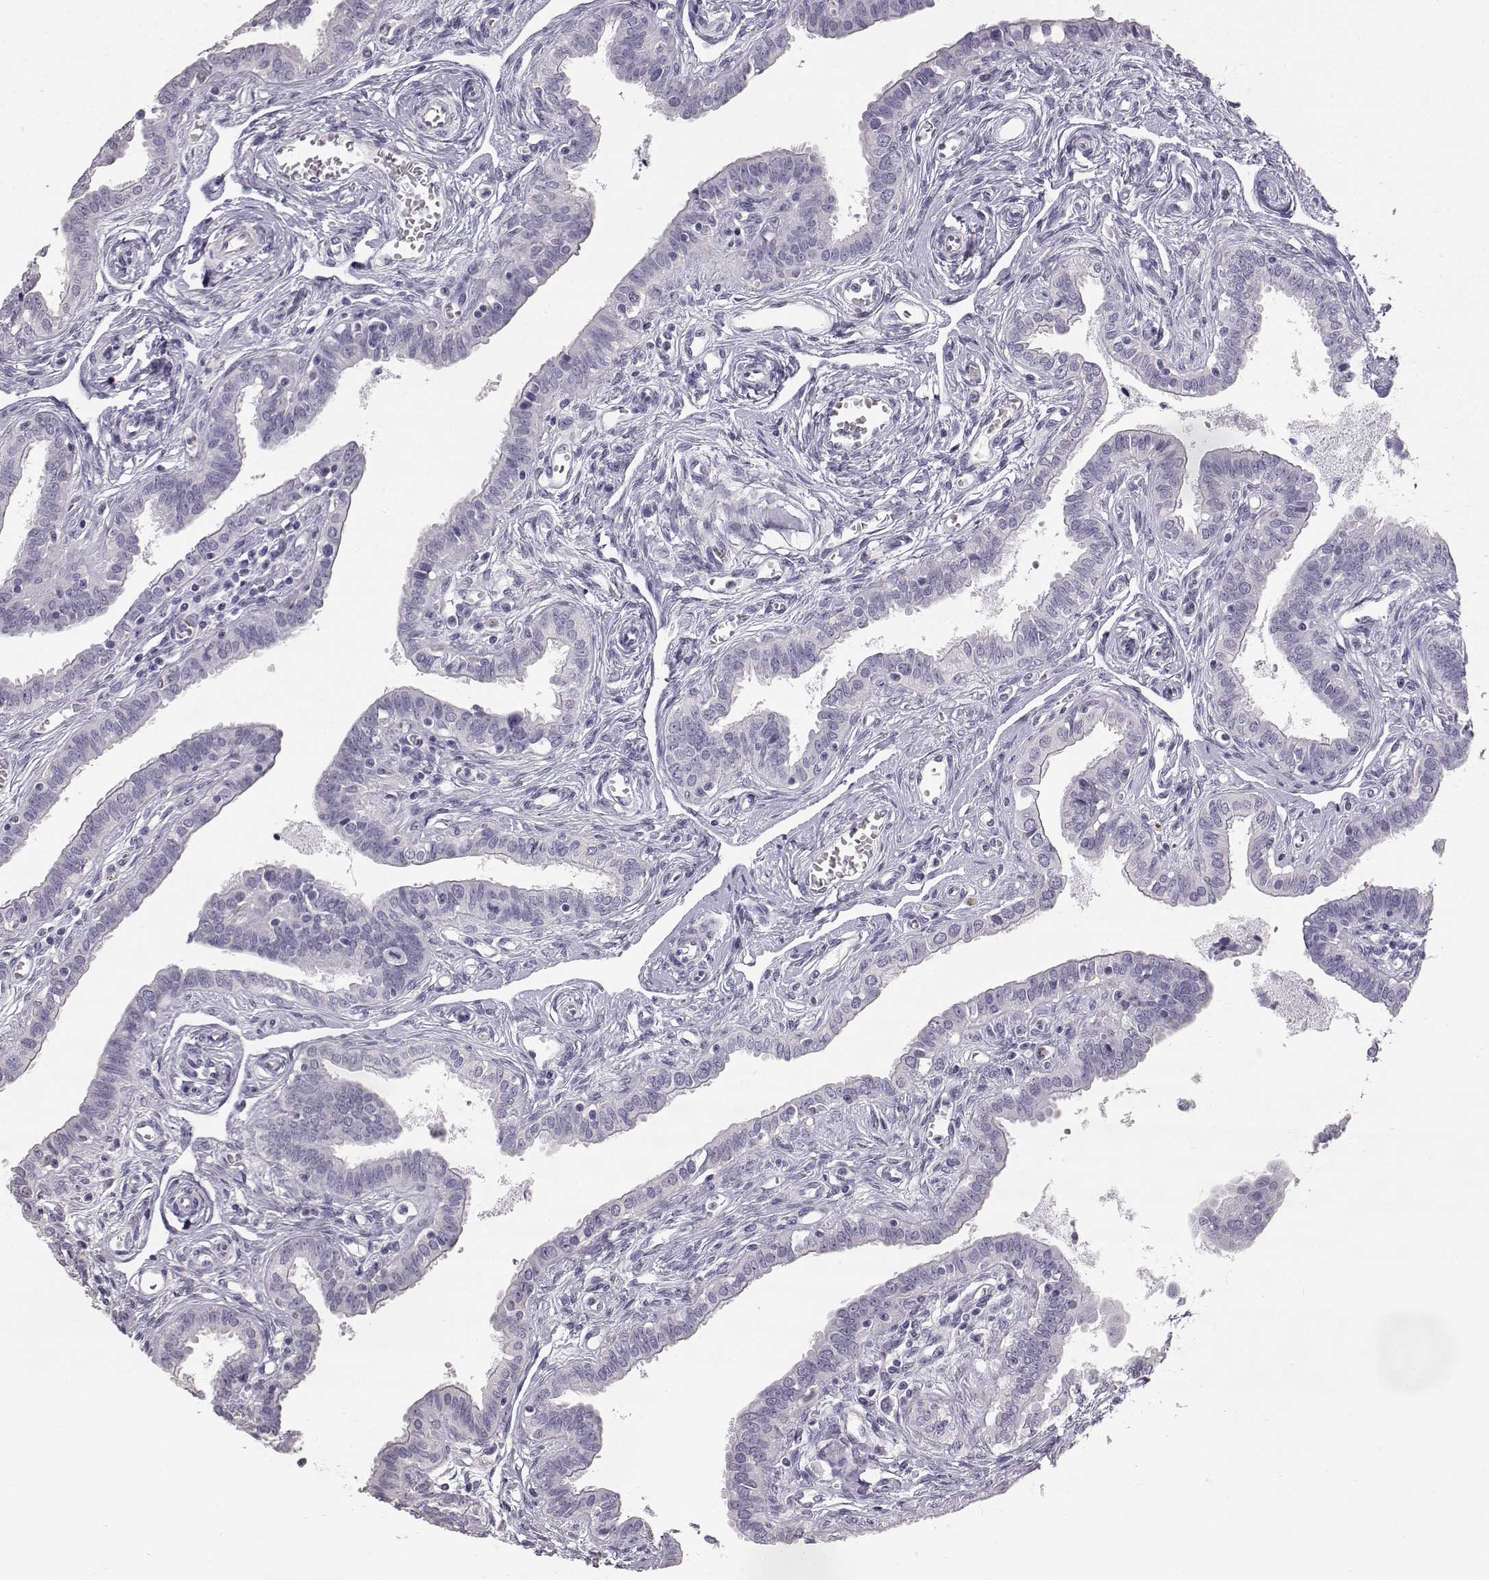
{"staining": {"intensity": "negative", "quantity": "none", "location": "none"}, "tissue": "fallopian tube", "cell_type": "Glandular cells", "image_type": "normal", "snomed": [{"axis": "morphology", "description": "Normal tissue, NOS"}, {"axis": "morphology", "description": "Carcinoma, endometroid"}, {"axis": "topography", "description": "Fallopian tube"}, {"axis": "topography", "description": "Ovary"}], "caption": "Histopathology image shows no significant protein positivity in glandular cells of normal fallopian tube. (Immunohistochemistry (ihc), brightfield microscopy, high magnification).", "gene": "KRT31", "patient": {"sex": "female", "age": 42}}